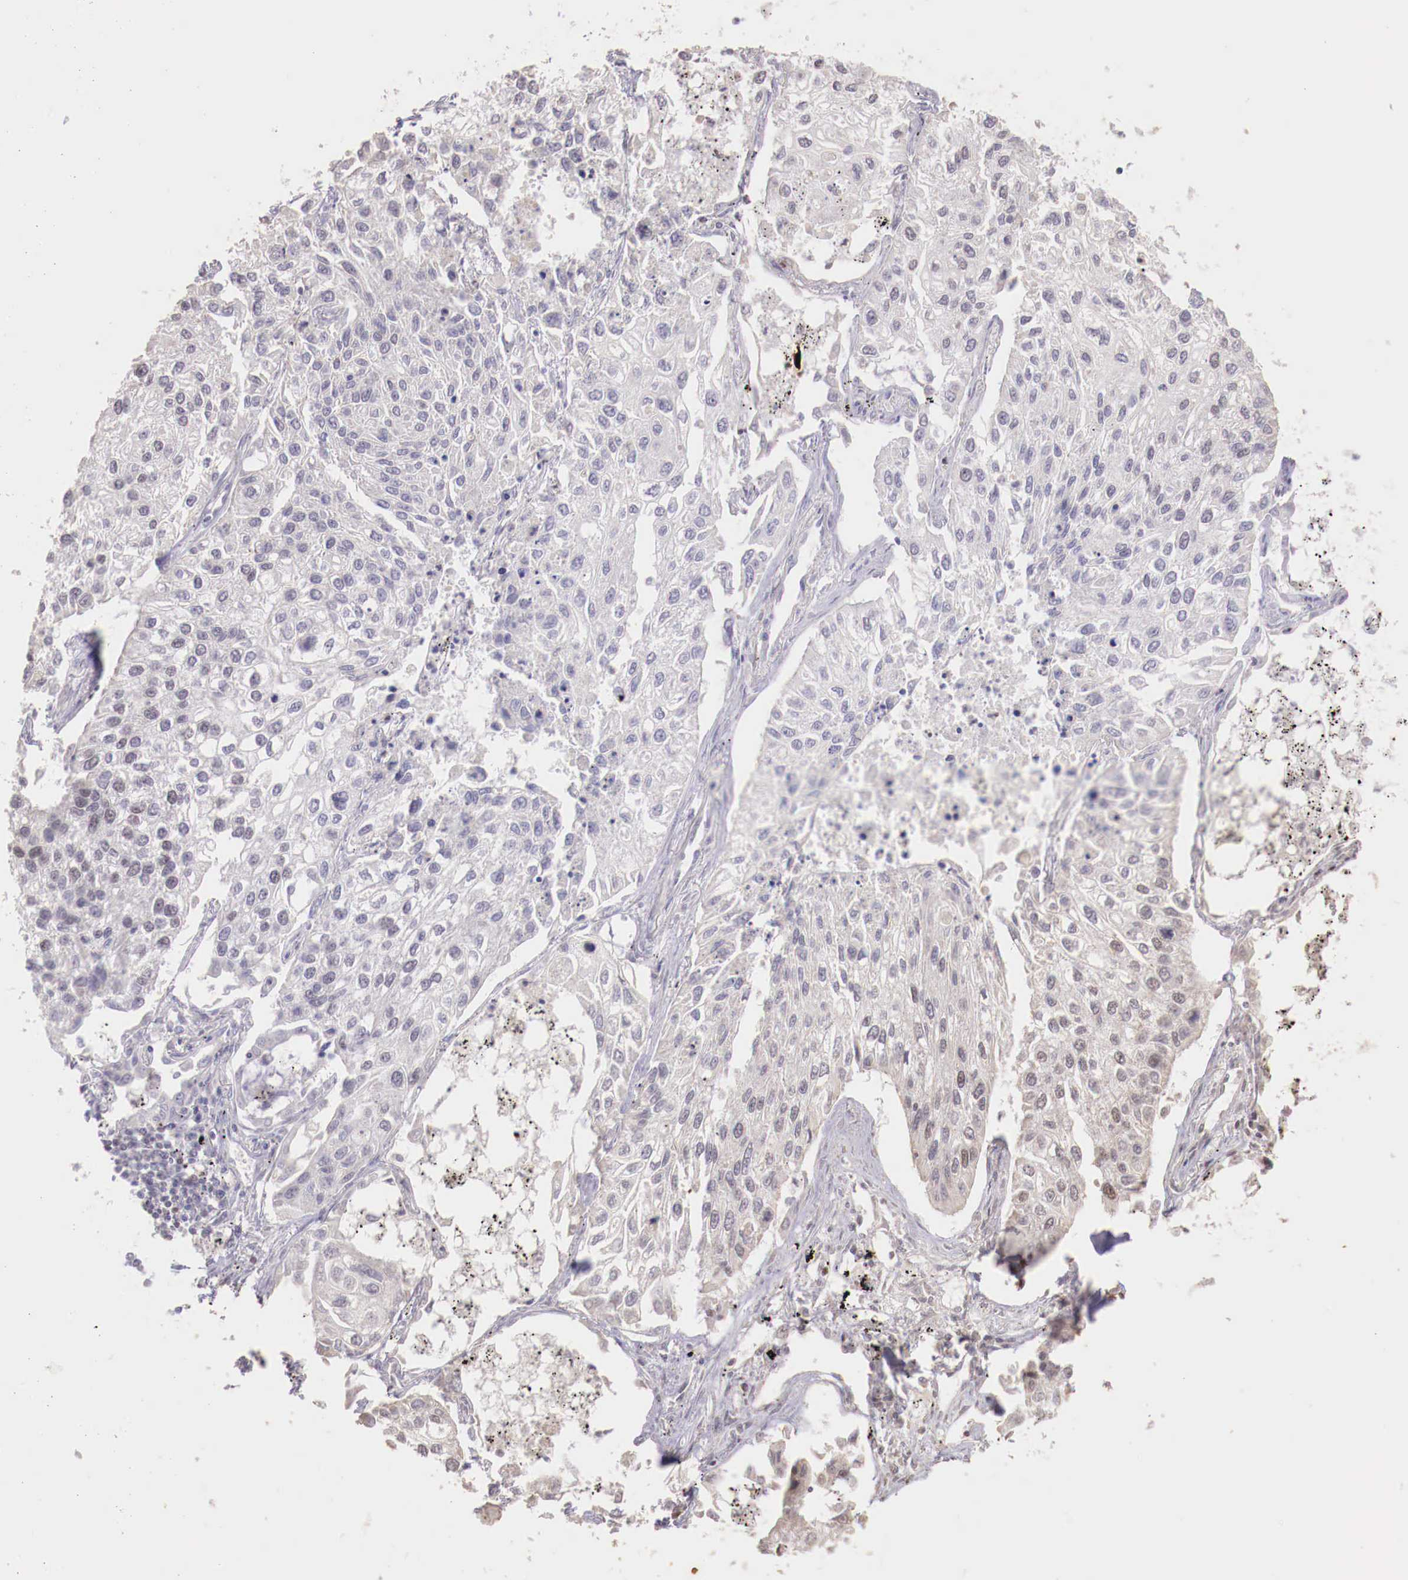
{"staining": {"intensity": "negative", "quantity": "none", "location": "none"}, "tissue": "lung cancer", "cell_type": "Tumor cells", "image_type": "cancer", "snomed": [{"axis": "morphology", "description": "Squamous cell carcinoma, NOS"}, {"axis": "topography", "description": "Lung"}], "caption": "Tumor cells show no significant protein positivity in lung cancer.", "gene": "SP1", "patient": {"sex": "male", "age": 75}}